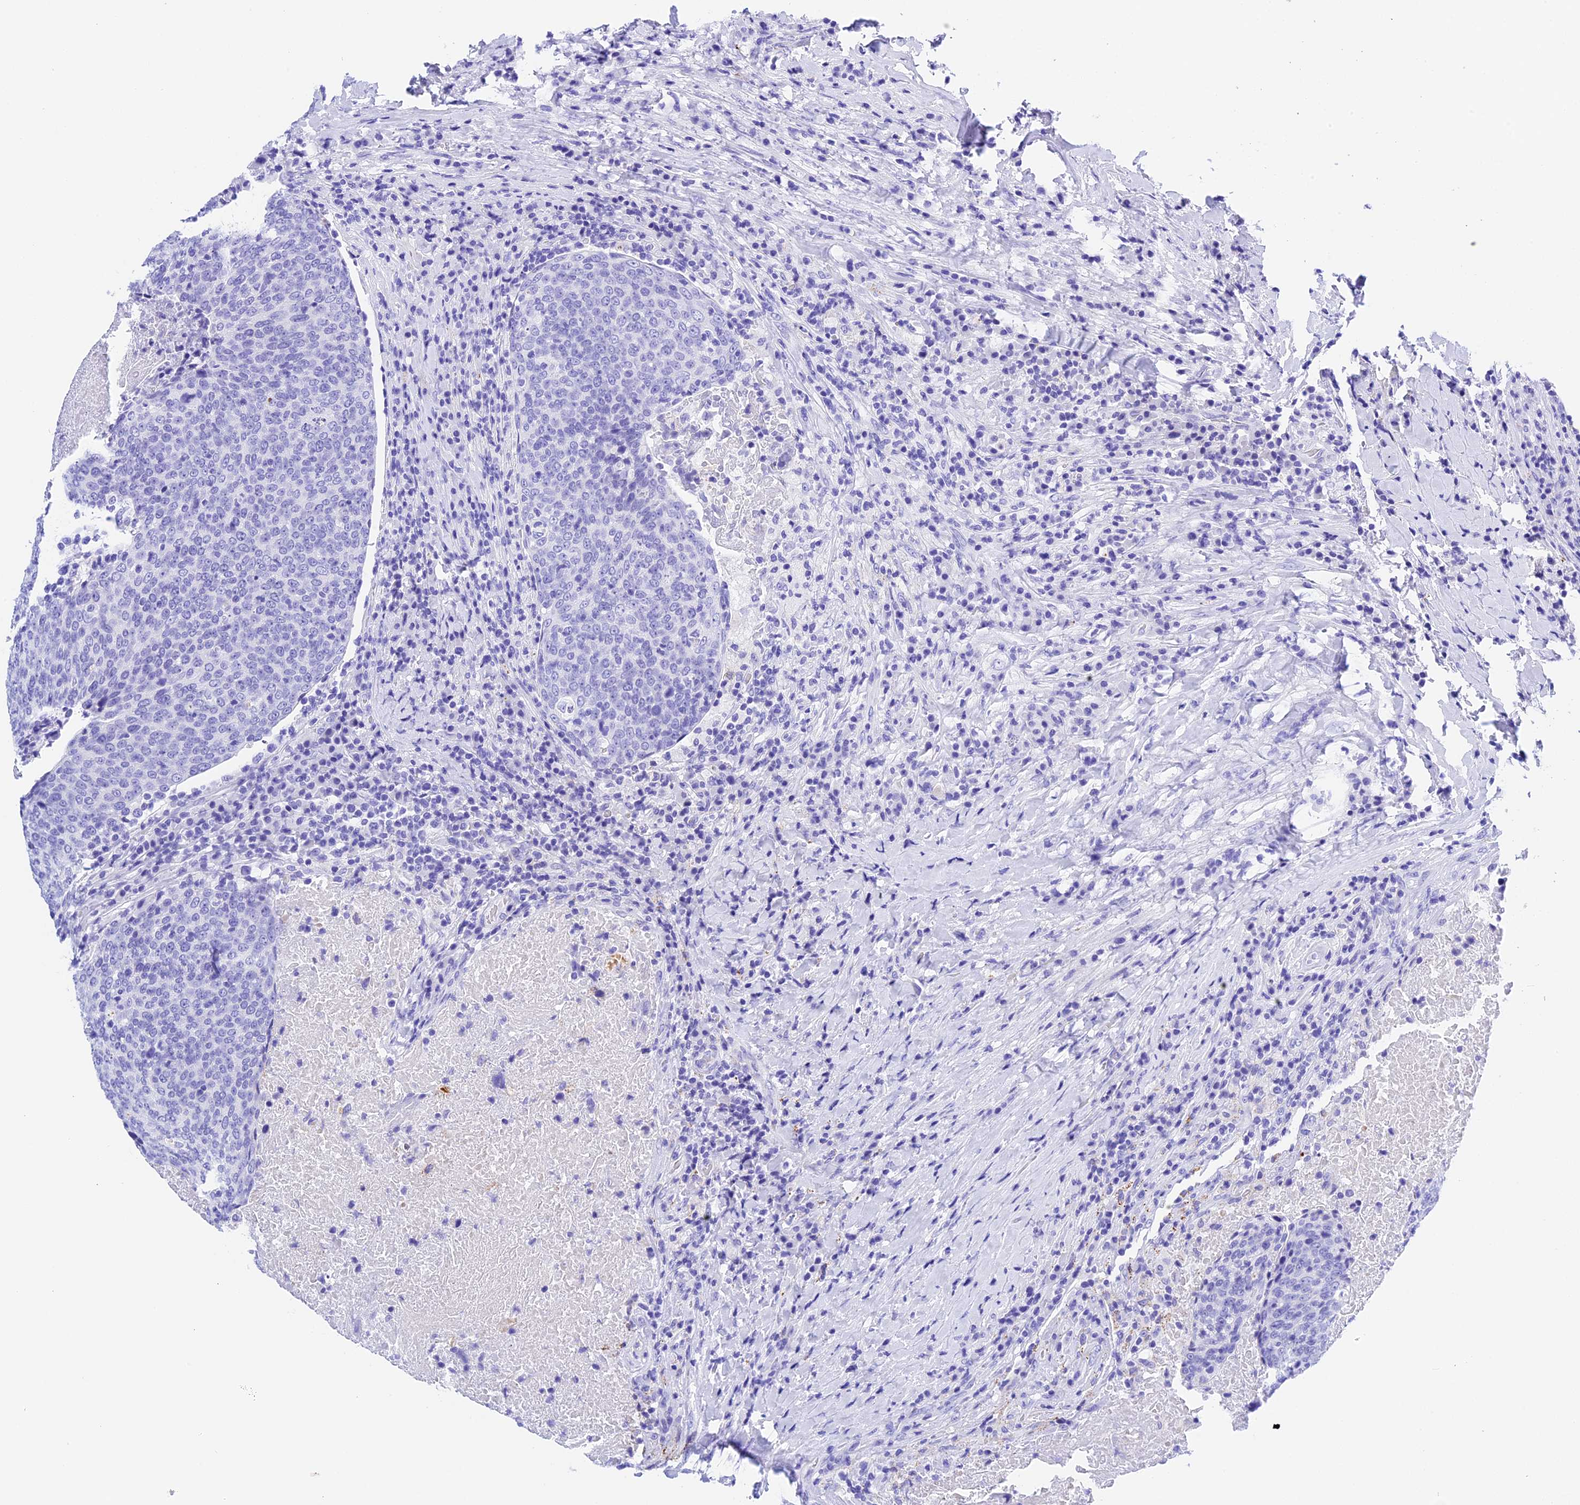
{"staining": {"intensity": "negative", "quantity": "none", "location": "none"}, "tissue": "head and neck cancer", "cell_type": "Tumor cells", "image_type": "cancer", "snomed": [{"axis": "morphology", "description": "Squamous cell carcinoma, NOS"}, {"axis": "morphology", "description": "Squamous cell carcinoma, metastatic, NOS"}, {"axis": "topography", "description": "Lymph node"}, {"axis": "topography", "description": "Head-Neck"}], "caption": "A high-resolution micrograph shows IHC staining of head and neck cancer, which displays no significant expression in tumor cells.", "gene": "PSG11", "patient": {"sex": "male", "age": 62}}